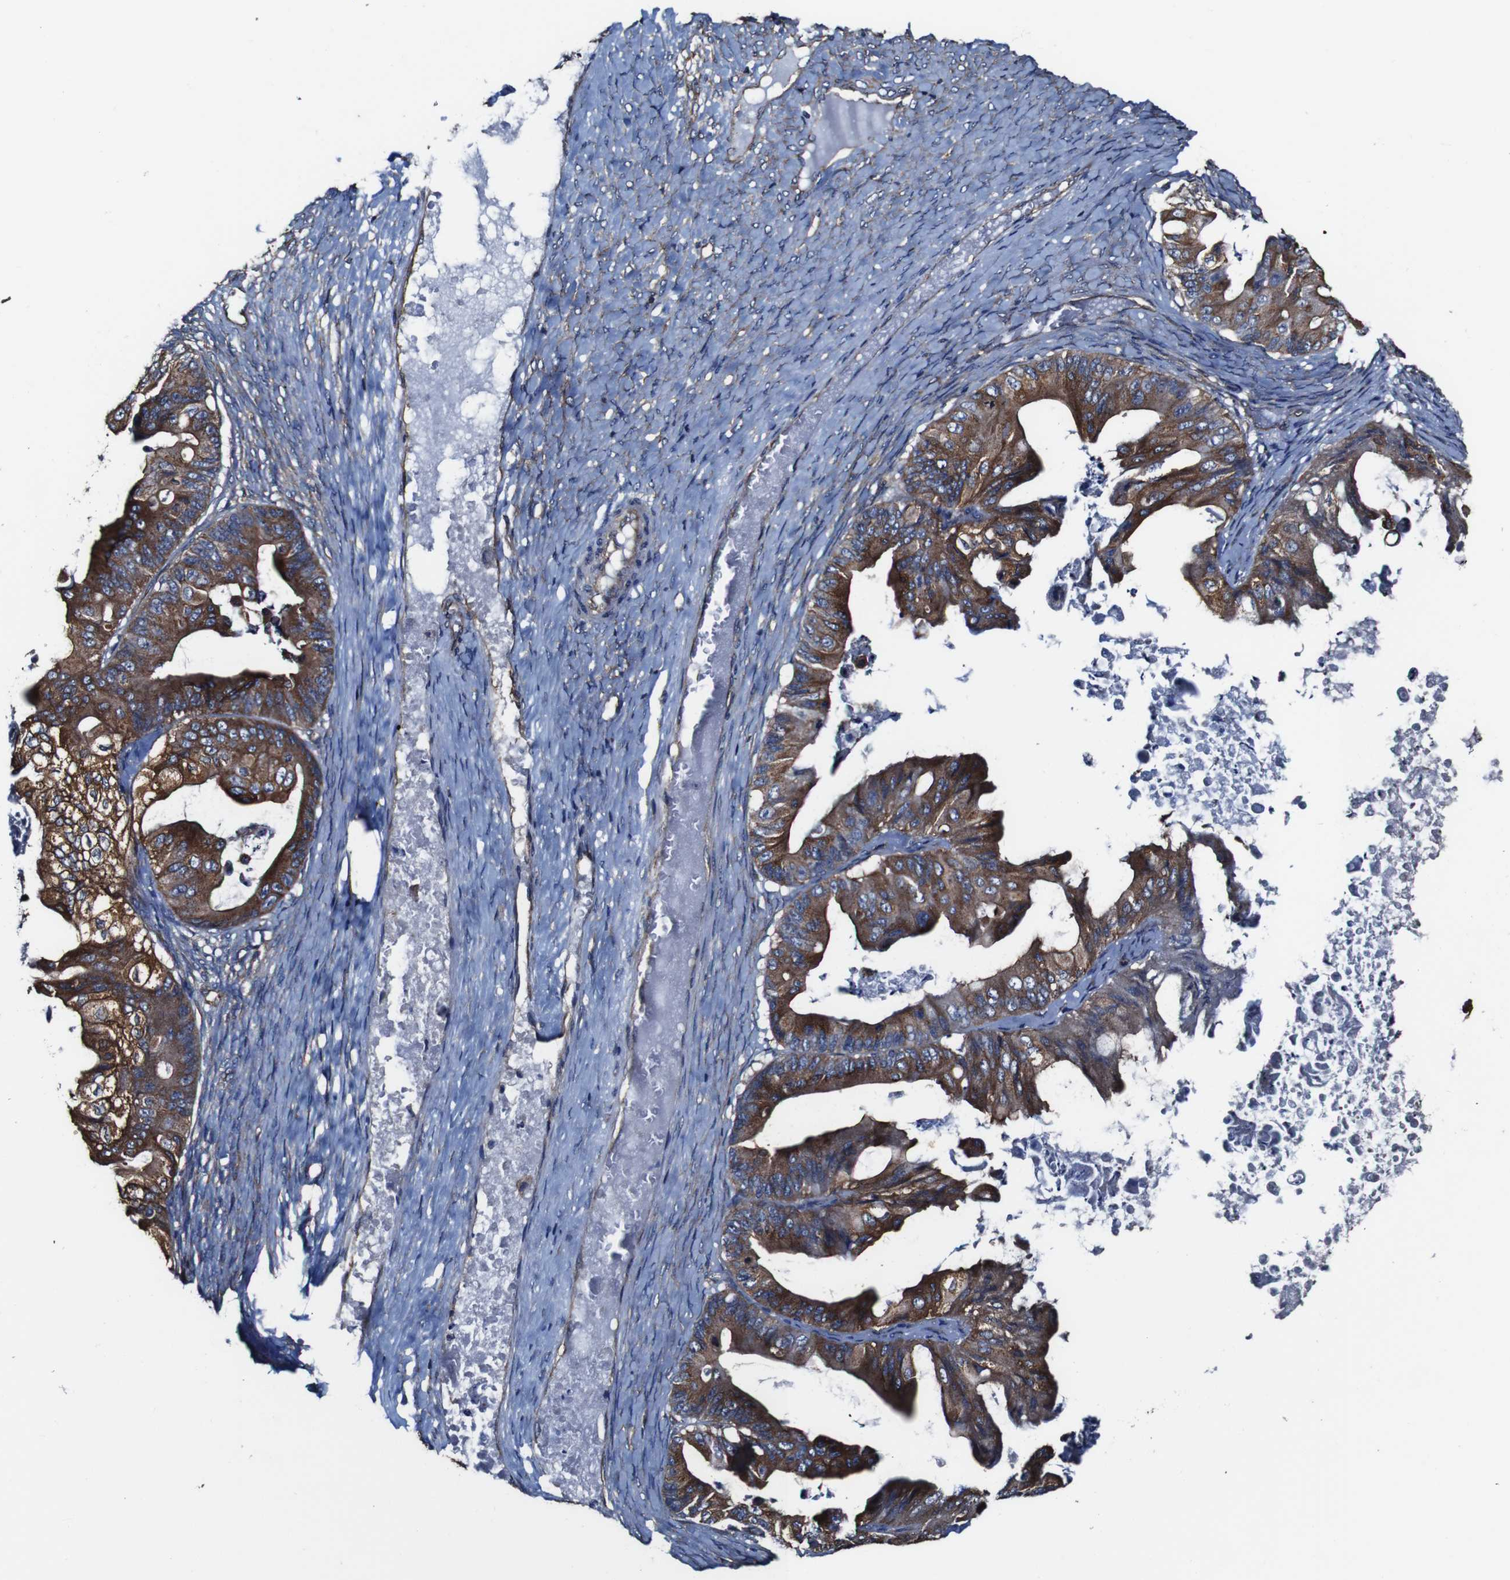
{"staining": {"intensity": "strong", "quantity": "25%-75%", "location": "cytoplasmic/membranous"}, "tissue": "ovarian cancer", "cell_type": "Tumor cells", "image_type": "cancer", "snomed": [{"axis": "morphology", "description": "Cystadenocarcinoma, mucinous, NOS"}, {"axis": "topography", "description": "Ovary"}], "caption": "The histopathology image reveals immunohistochemical staining of ovarian cancer (mucinous cystadenocarcinoma). There is strong cytoplasmic/membranous expression is identified in about 25%-75% of tumor cells. The staining was performed using DAB (3,3'-diaminobenzidine), with brown indicating positive protein expression. Nuclei are stained blue with hematoxylin.", "gene": "CSF1R", "patient": {"sex": "female", "age": 37}}